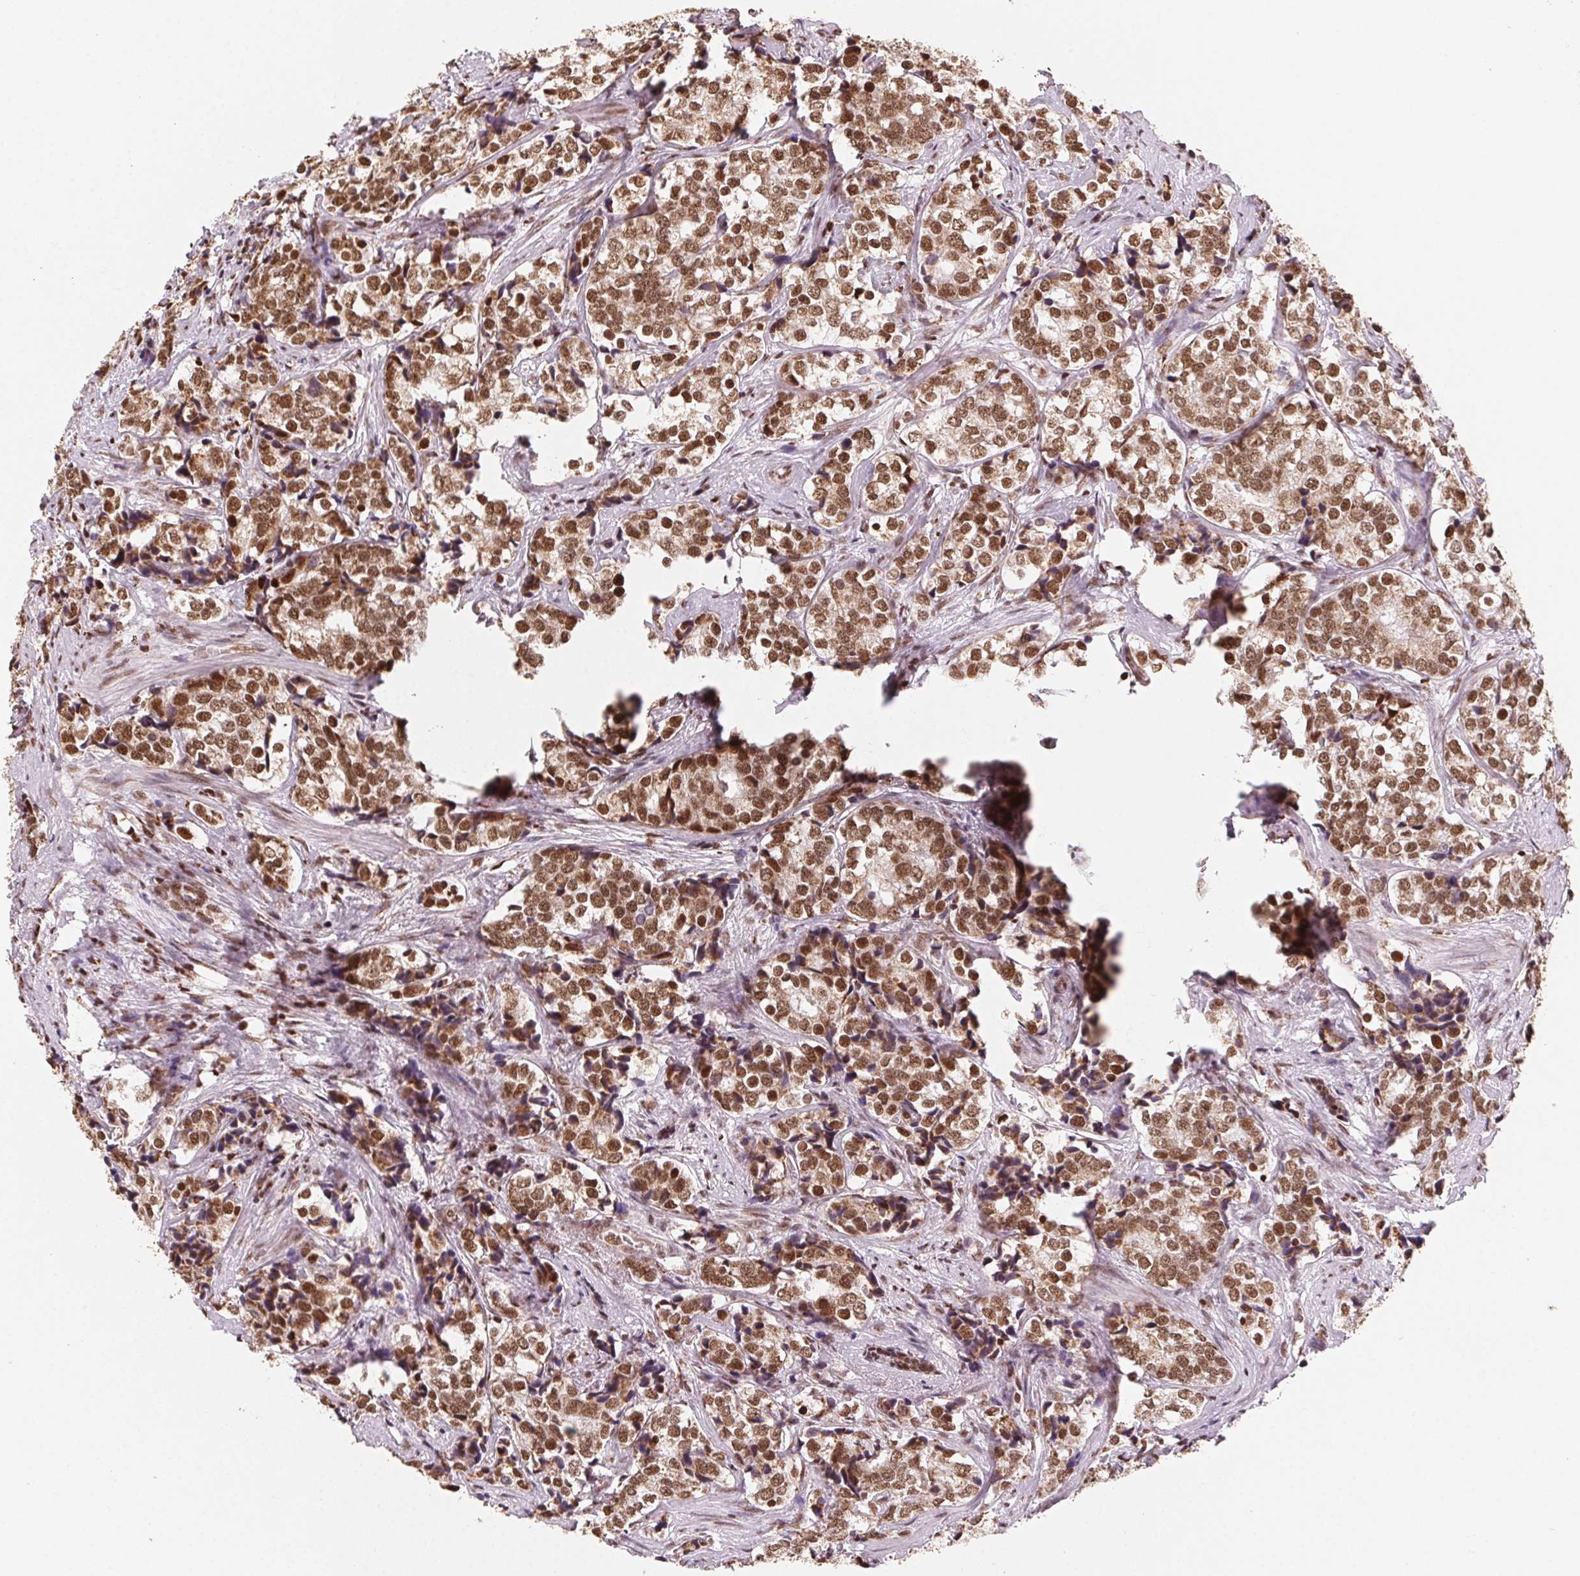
{"staining": {"intensity": "strong", "quantity": ">75%", "location": "cytoplasmic/membranous,nuclear"}, "tissue": "prostate cancer", "cell_type": "Tumor cells", "image_type": "cancer", "snomed": [{"axis": "morphology", "description": "Adenocarcinoma, NOS"}, {"axis": "topography", "description": "Prostate and seminal vesicle, NOS"}], "caption": "Immunohistochemistry (IHC) histopathology image of neoplastic tissue: adenocarcinoma (prostate) stained using immunohistochemistry exhibits high levels of strong protein expression localized specifically in the cytoplasmic/membranous and nuclear of tumor cells, appearing as a cytoplasmic/membranous and nuclear brown color.", "gene": "TOPORS", "patient": {"sex": "male", "age": 63}}